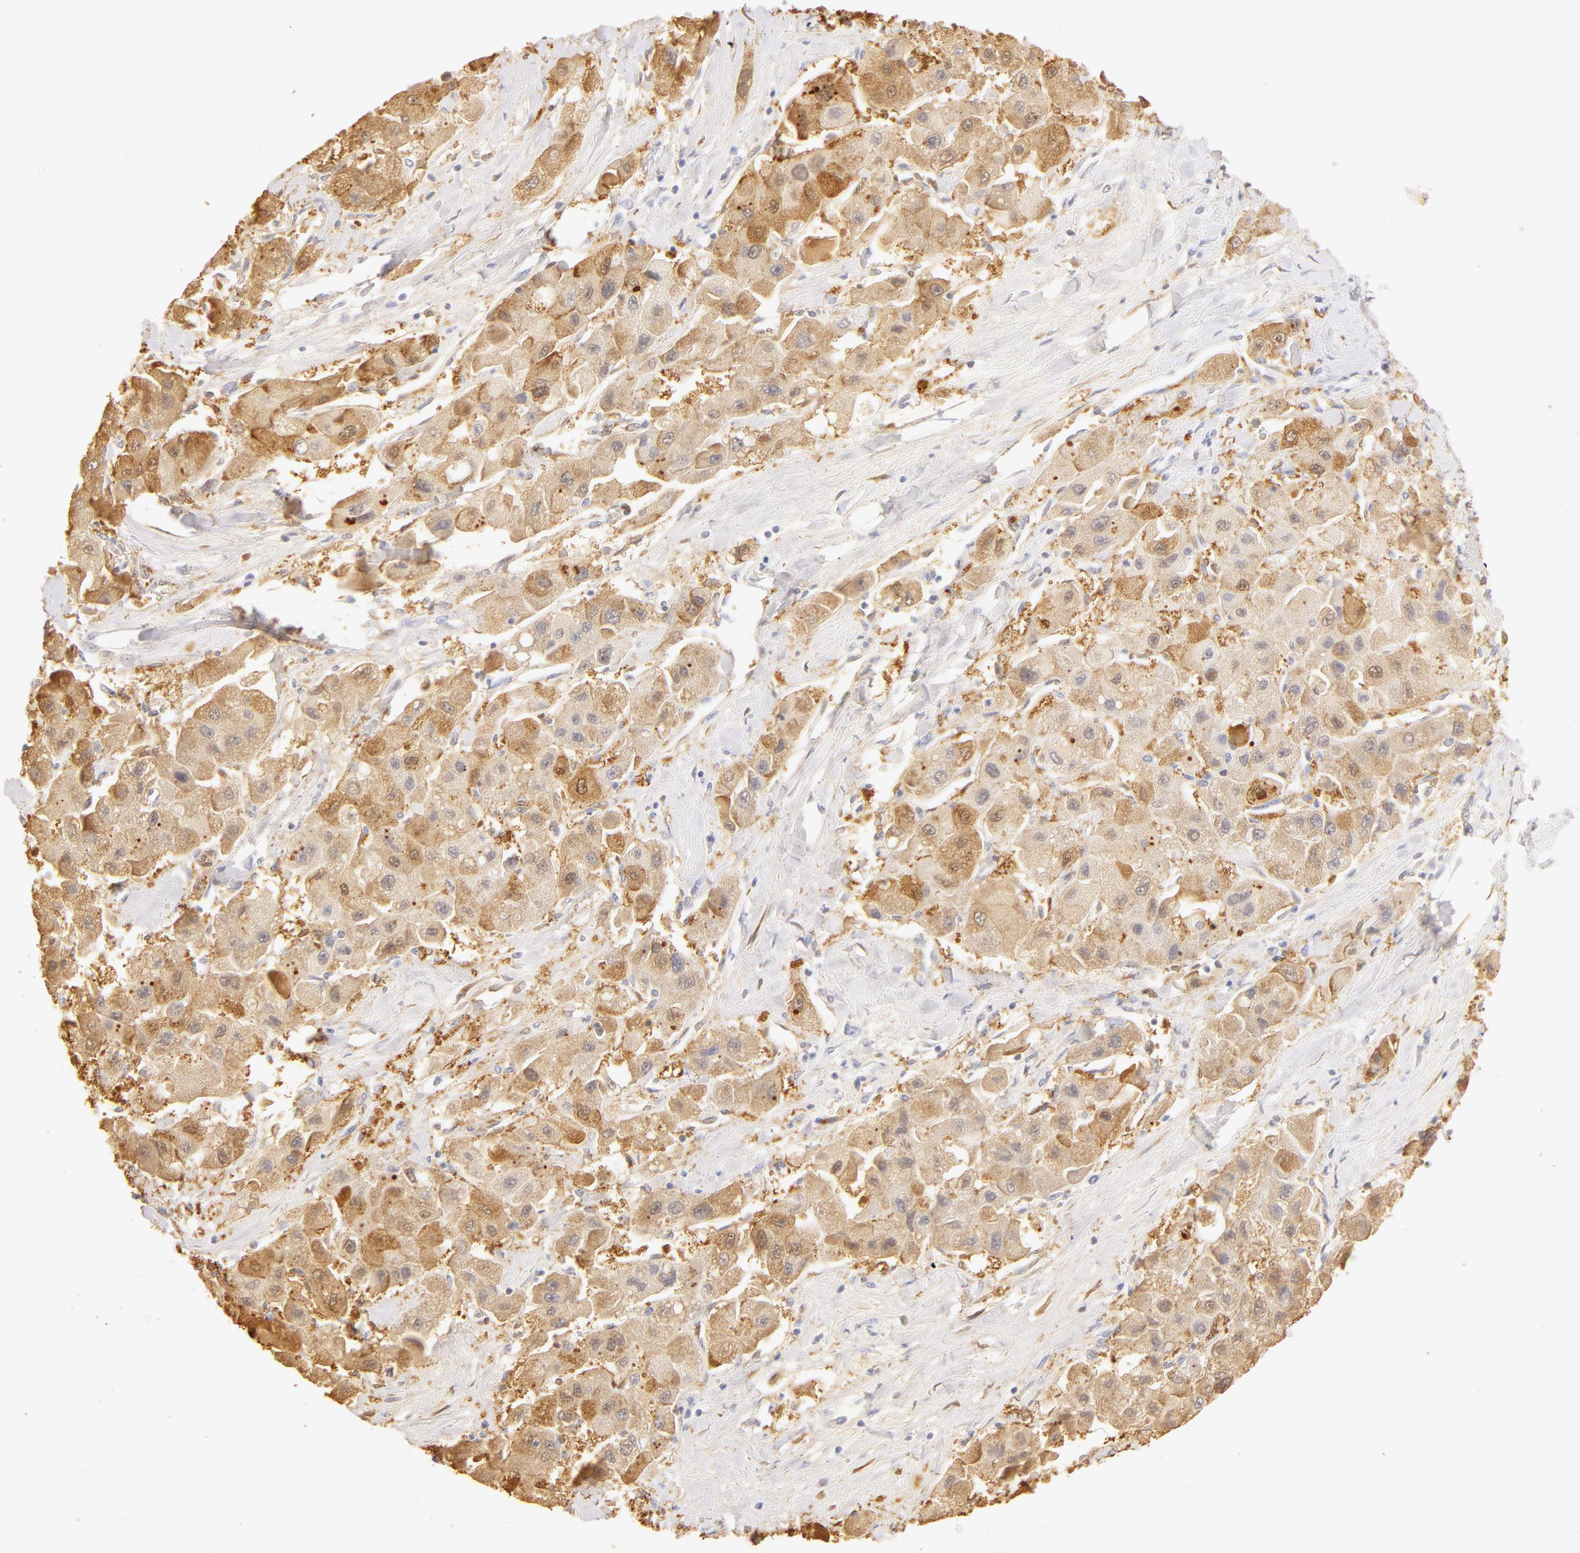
{"staining": {"intensity": "negative", "quantity": "none", "location": "none"}, "tissue": "liver cancer", "cell_type": "Tumor cells", "image_type": "cancer", "snomed": [{"axis": "morphology", "description": "Carcinoma, Hepatocellular, NOS"}, {"axis": "topography", "description": "Liver"}], "caption": "A histopathology image of human liver cancer is negative for staining in tumor cells.", "gene": "CA2", "patient": {"sex": "male", "age": 24}}